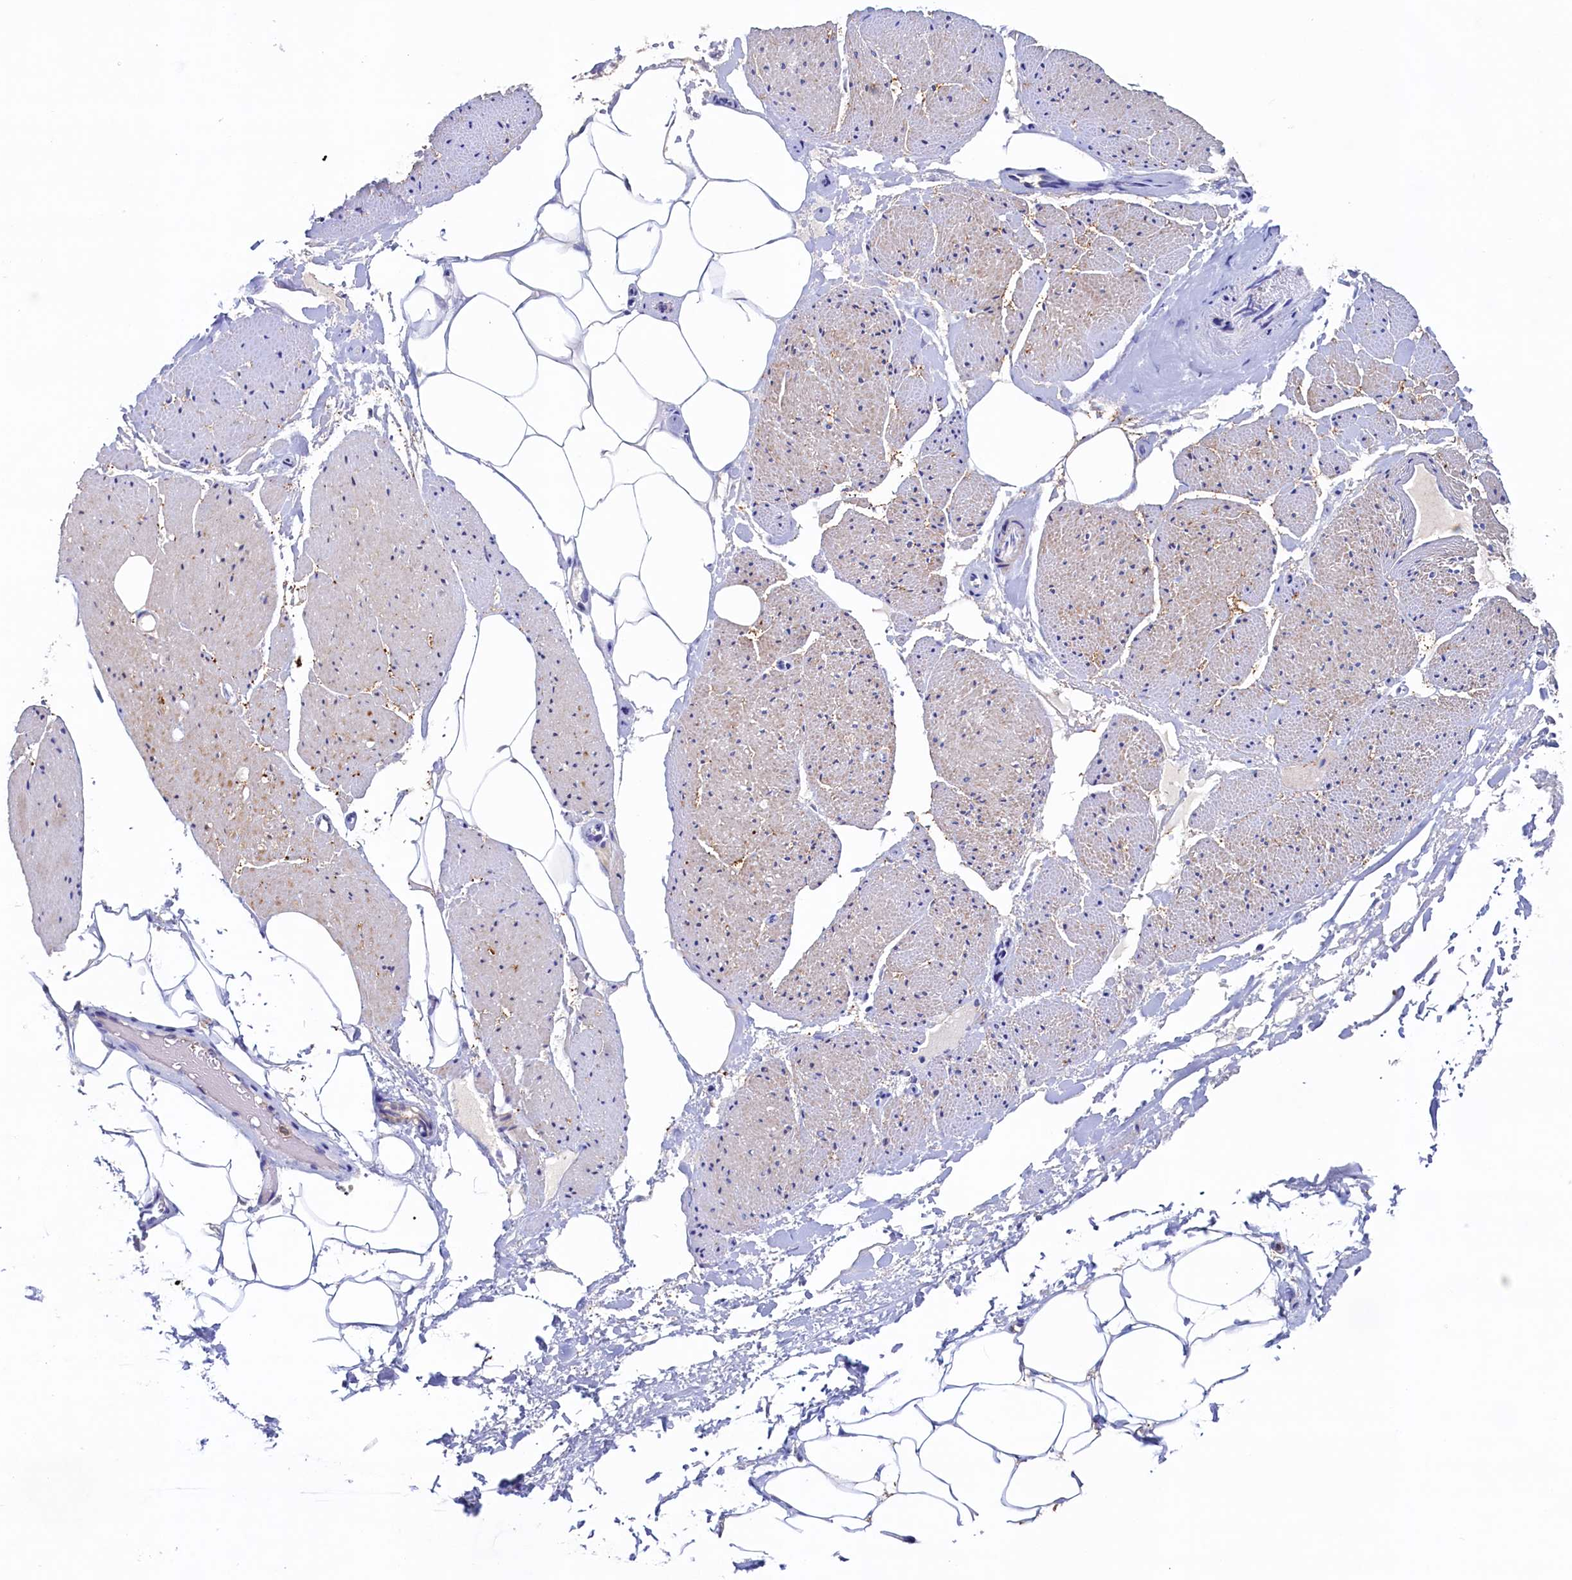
{"staining": {"intensity": "negative", "quantity": "none", "location": "none"}, "tissue": "adipose tissue", "cell_type": "Adipocytes", "image_type": "normal", "snomed": [{"axis": "morphology", "description": "Normal tissue, NOS"}, {"axis": "morphology", "description": "Adenocarcinoma, Low grade"}, {"axis": "topography", "description": "Prostate"}, {"axis": "topography", "description": "Peripheral nerve tissue"}], "caption": "Immunohistochemistry (IHC) image of normal adipose tissue stained for a protein (brown), which demonstrates no staining in adipocytes. (Stains: DAB (3,3'-diaminobenzidine) immunohistochemistry with hematoxylin counter stain, Microscopy: brightfield microscopy at high magnification).", "gene": "AHCY", "patient": {"sex": "male", "age": 63}}